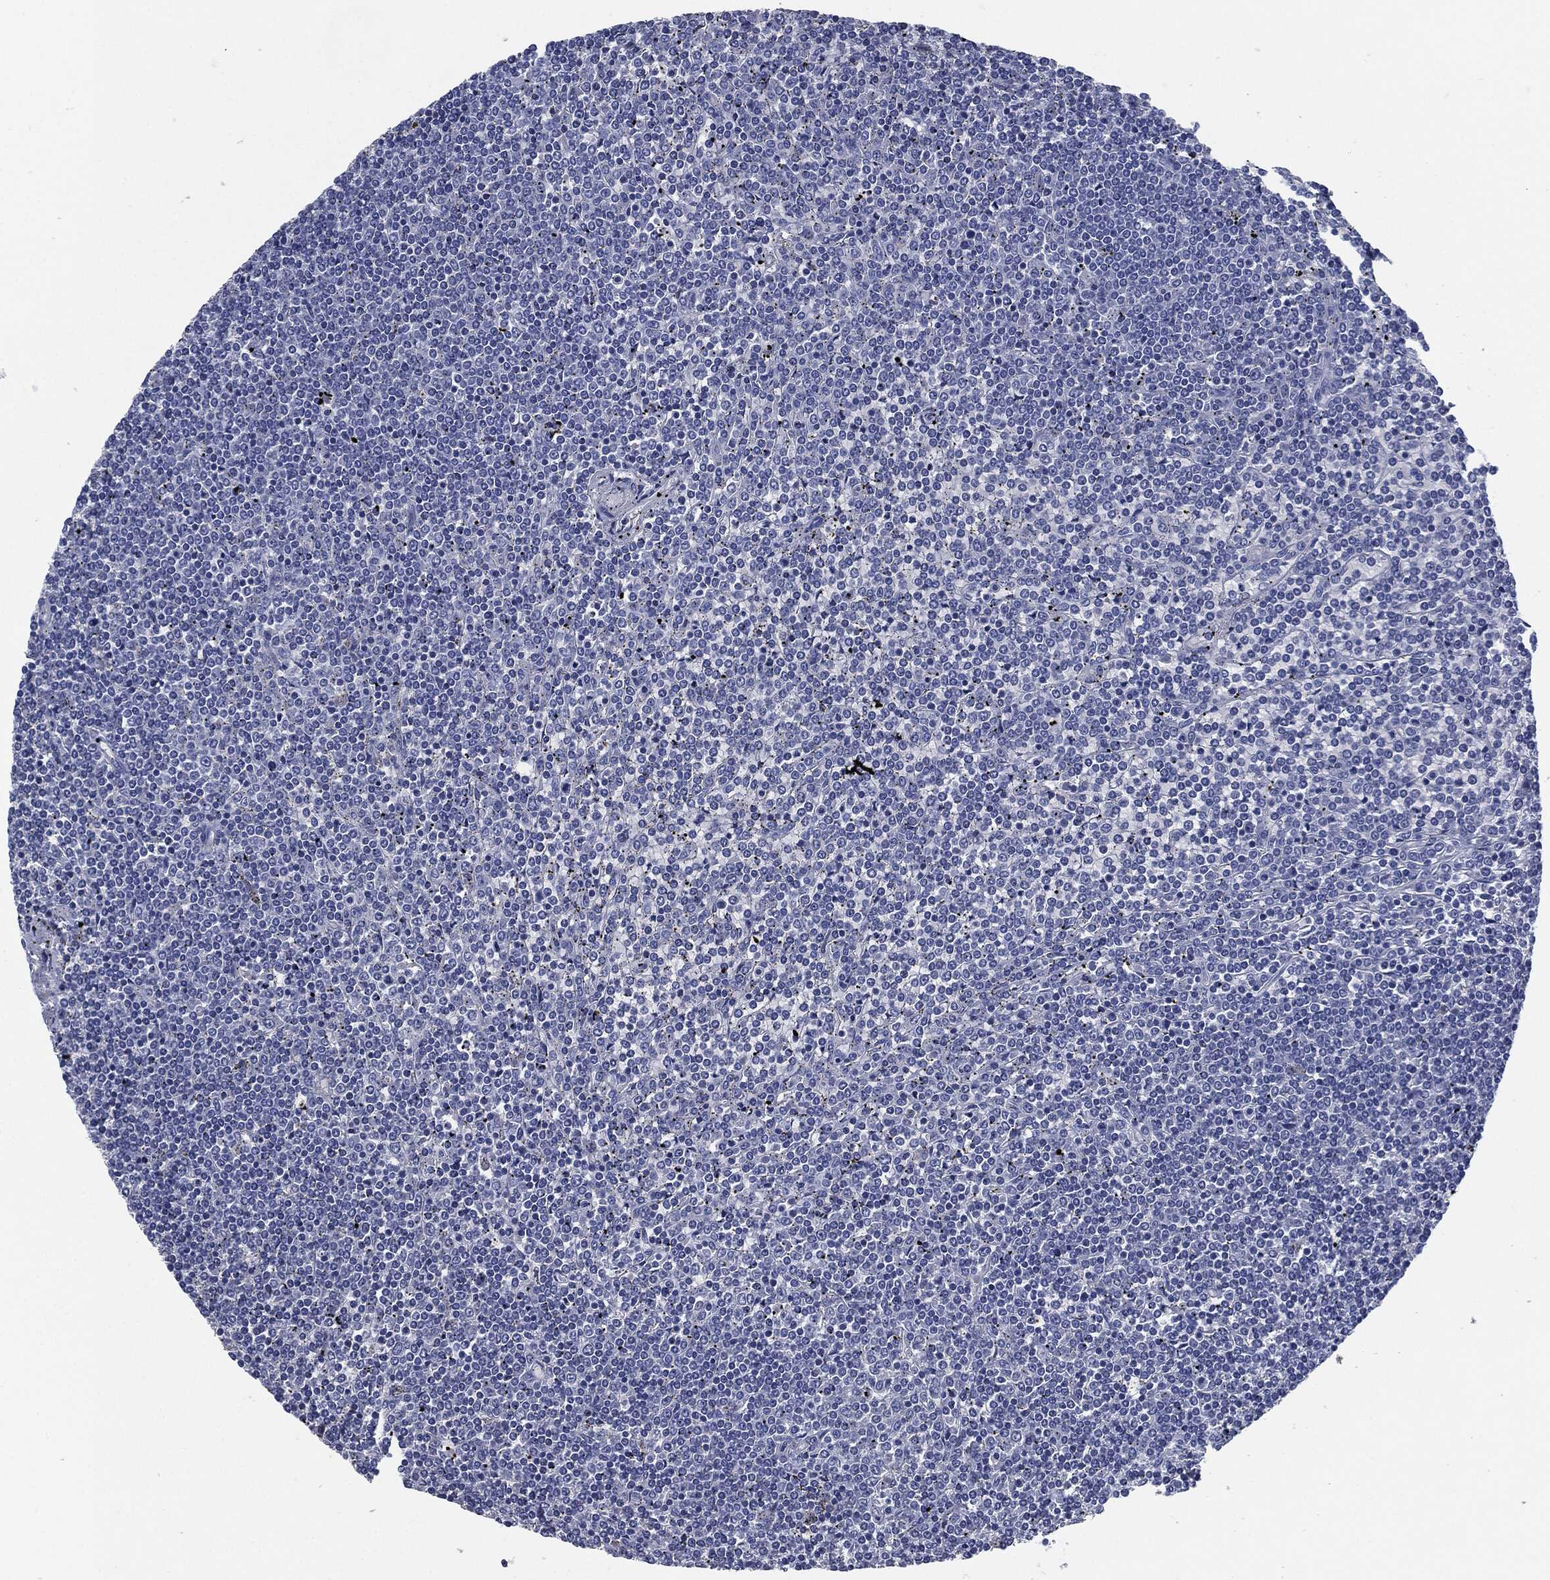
{"staining": {"intensity": "negative", "quantity": "none", "location": "none"}, "tissue": "lymphoma", "cell_type": "Tumor cells", "image_type": "cancer", "snomed": [{"axis": "morphology", "description": "Malignant lymphoma, non-Hodgkin's type, Low grade"}, {"axis": "topography", "description": "Spleen"}], "caption": "Human lymphoma stained for a protein using immunohistochemistry shows no expression in tumor cells.", "gene": "CD27", "patient": {"sex": "female", "age": 19}}